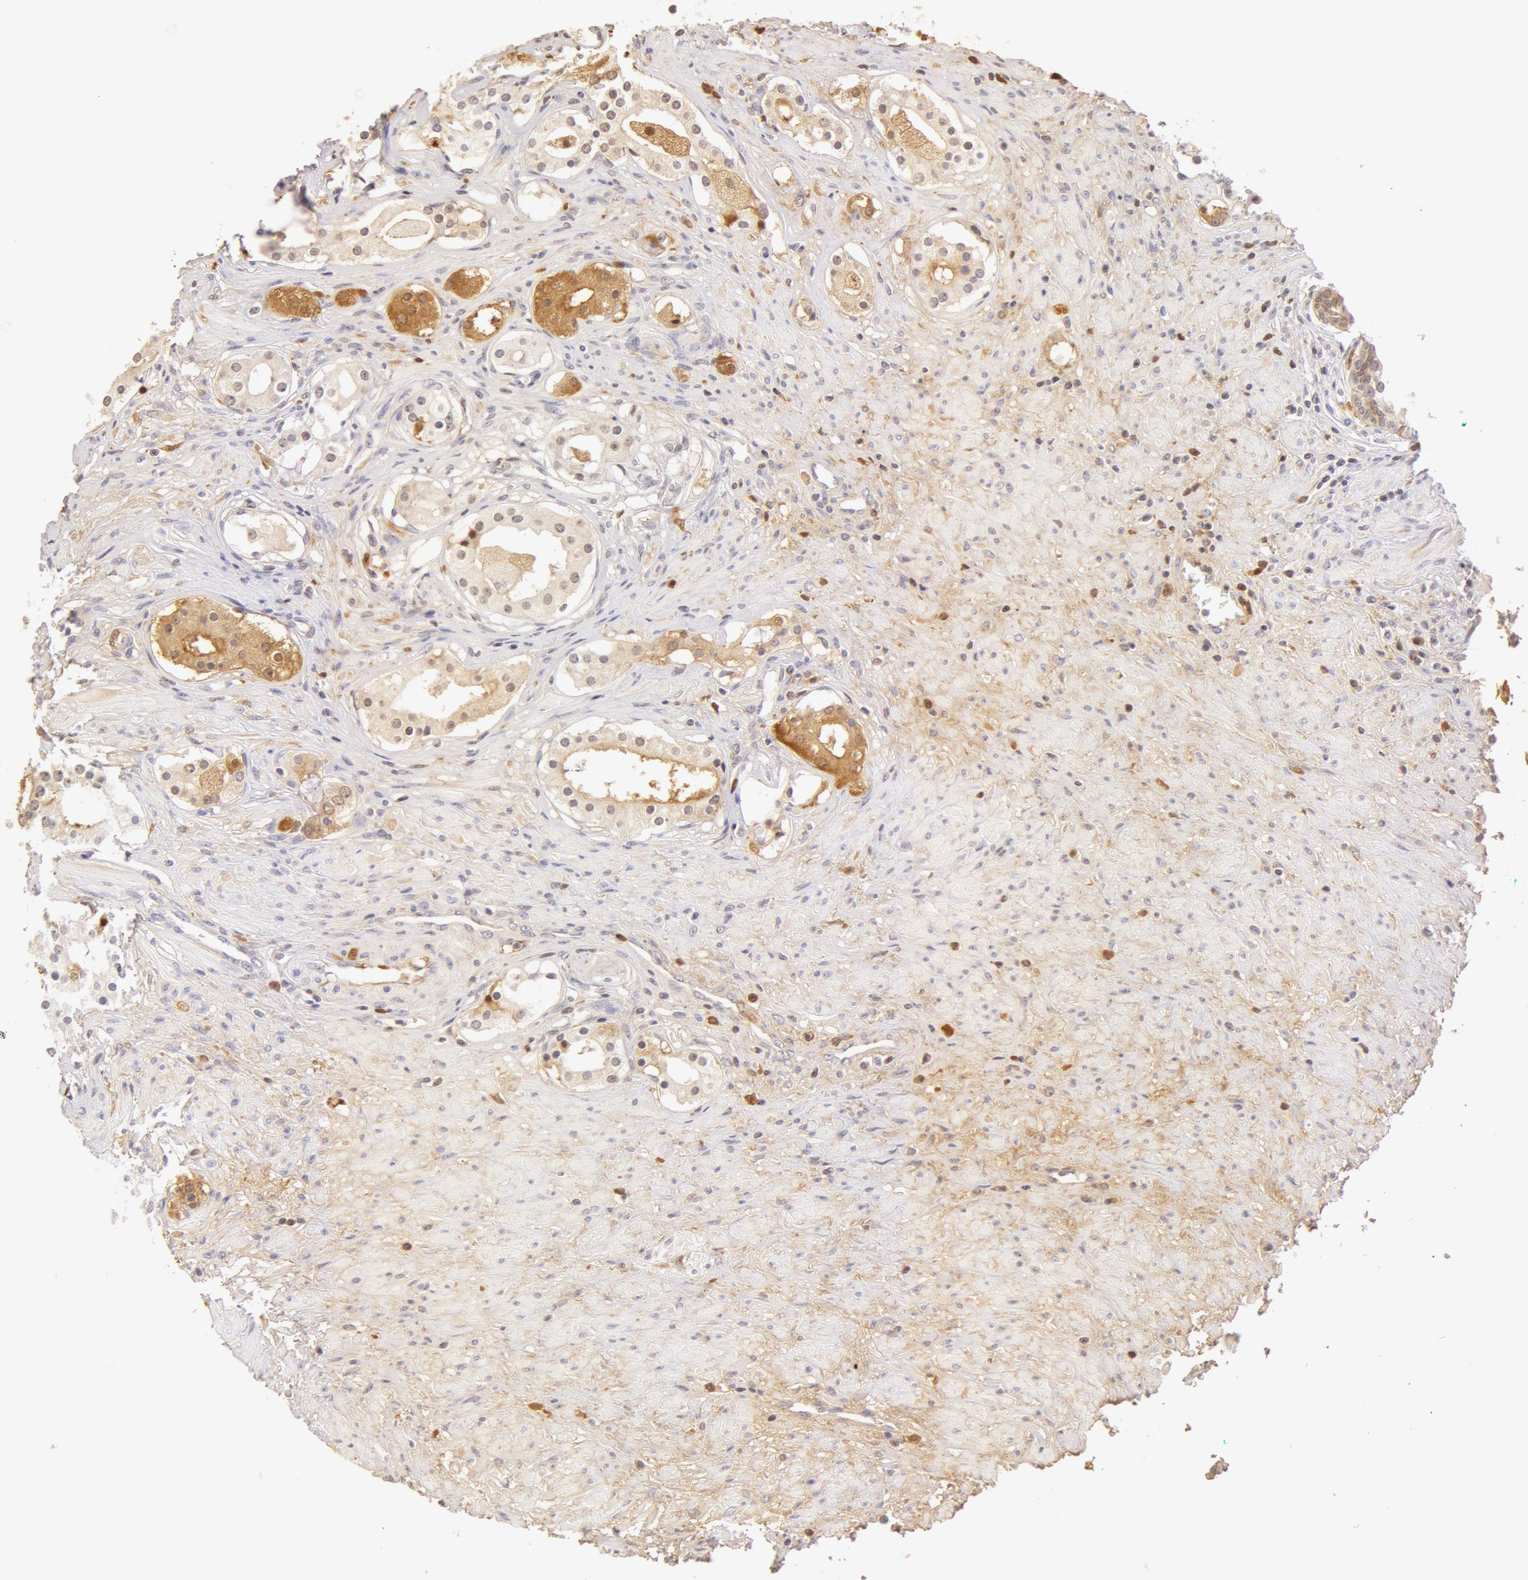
{"staining": {"intensity": "weak", "quantity": "<25%", "location": "cytoplasmic/membranous"}, "tissue": "prostate cancer", "cell_type": "Tumor cells", "image_type": "cancer", "snomed": [{"axis": "morphology", "description": "Adenocarcinoma, Medium grade"}, {"axis": "topography", "description": "Prostate"}], "caption": "High power microscopy micrograph of an IHC photomicrograph of prostate medium-grade adenocarcinoma, revealing no significant positivity in tumor cells. (Stains: DAB (3,3'-diaminobenzidine) immunohistochemistry with hematoxylin counter stain, Microscopy: brightfield microscopy at high magnification).", "gene": "AHSG", "patient": {"sex": "male", "age": 73}}